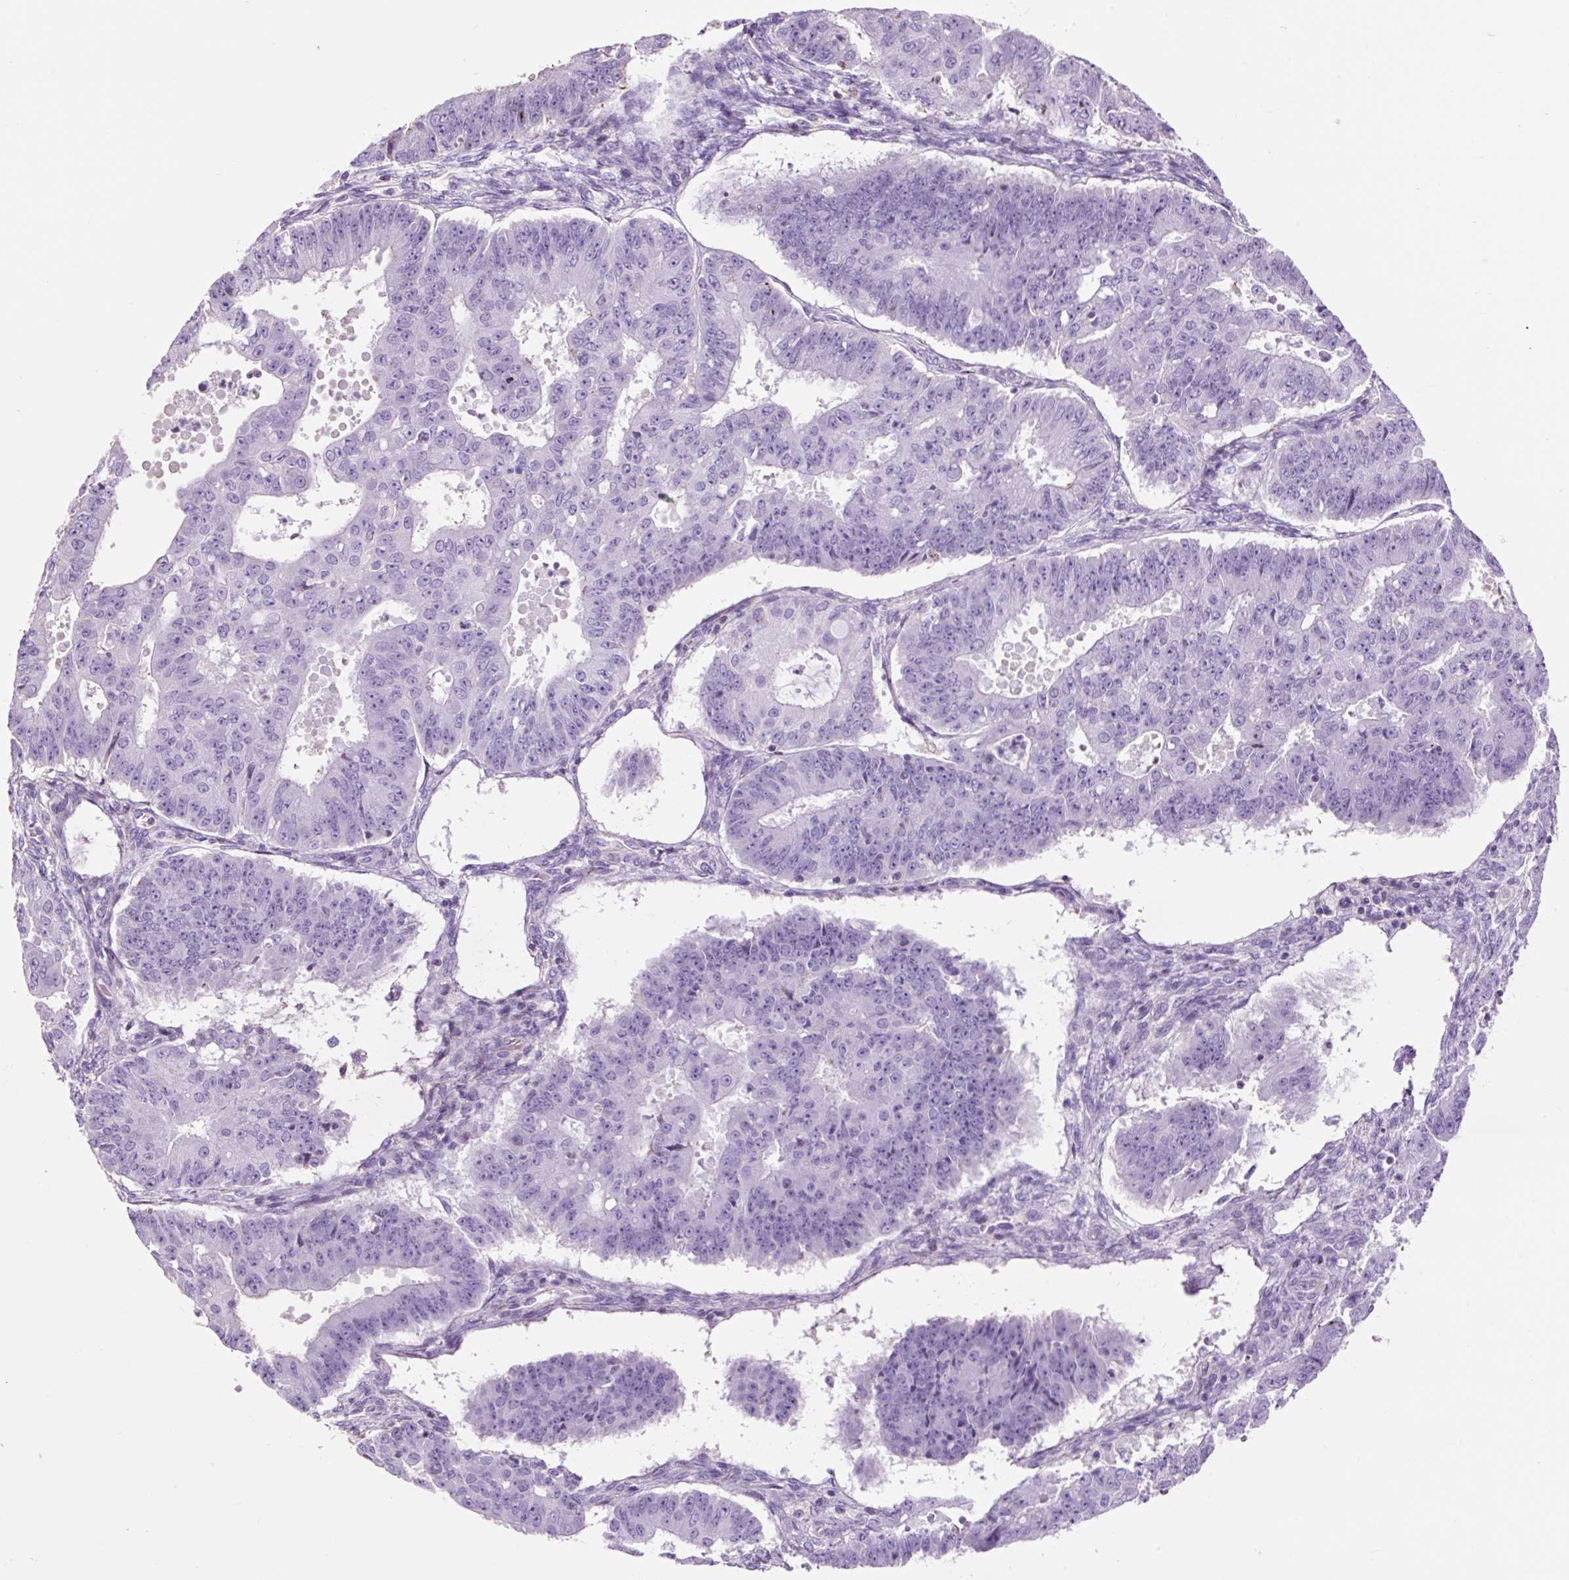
{"staining": {"intensity": "negative", "quantity": "none", "location": "none"}, "tissue": "ovarian cancer", "cell_type": "Tumor cells", "image_type": "cancer", "snomed": [{"axis": "morphology", "description": "Carcinoma, endometroid"}, {"axis": "topography", "description": "Appendix"}, {"axis": "topography", "description": "Ovary"}], "caption": "An image of human endometroid carcinoma (ovarian) is negative for staining in tumor cells.", "gene": "OR10A7", "patient": {"sex": "female", "age": 42}}